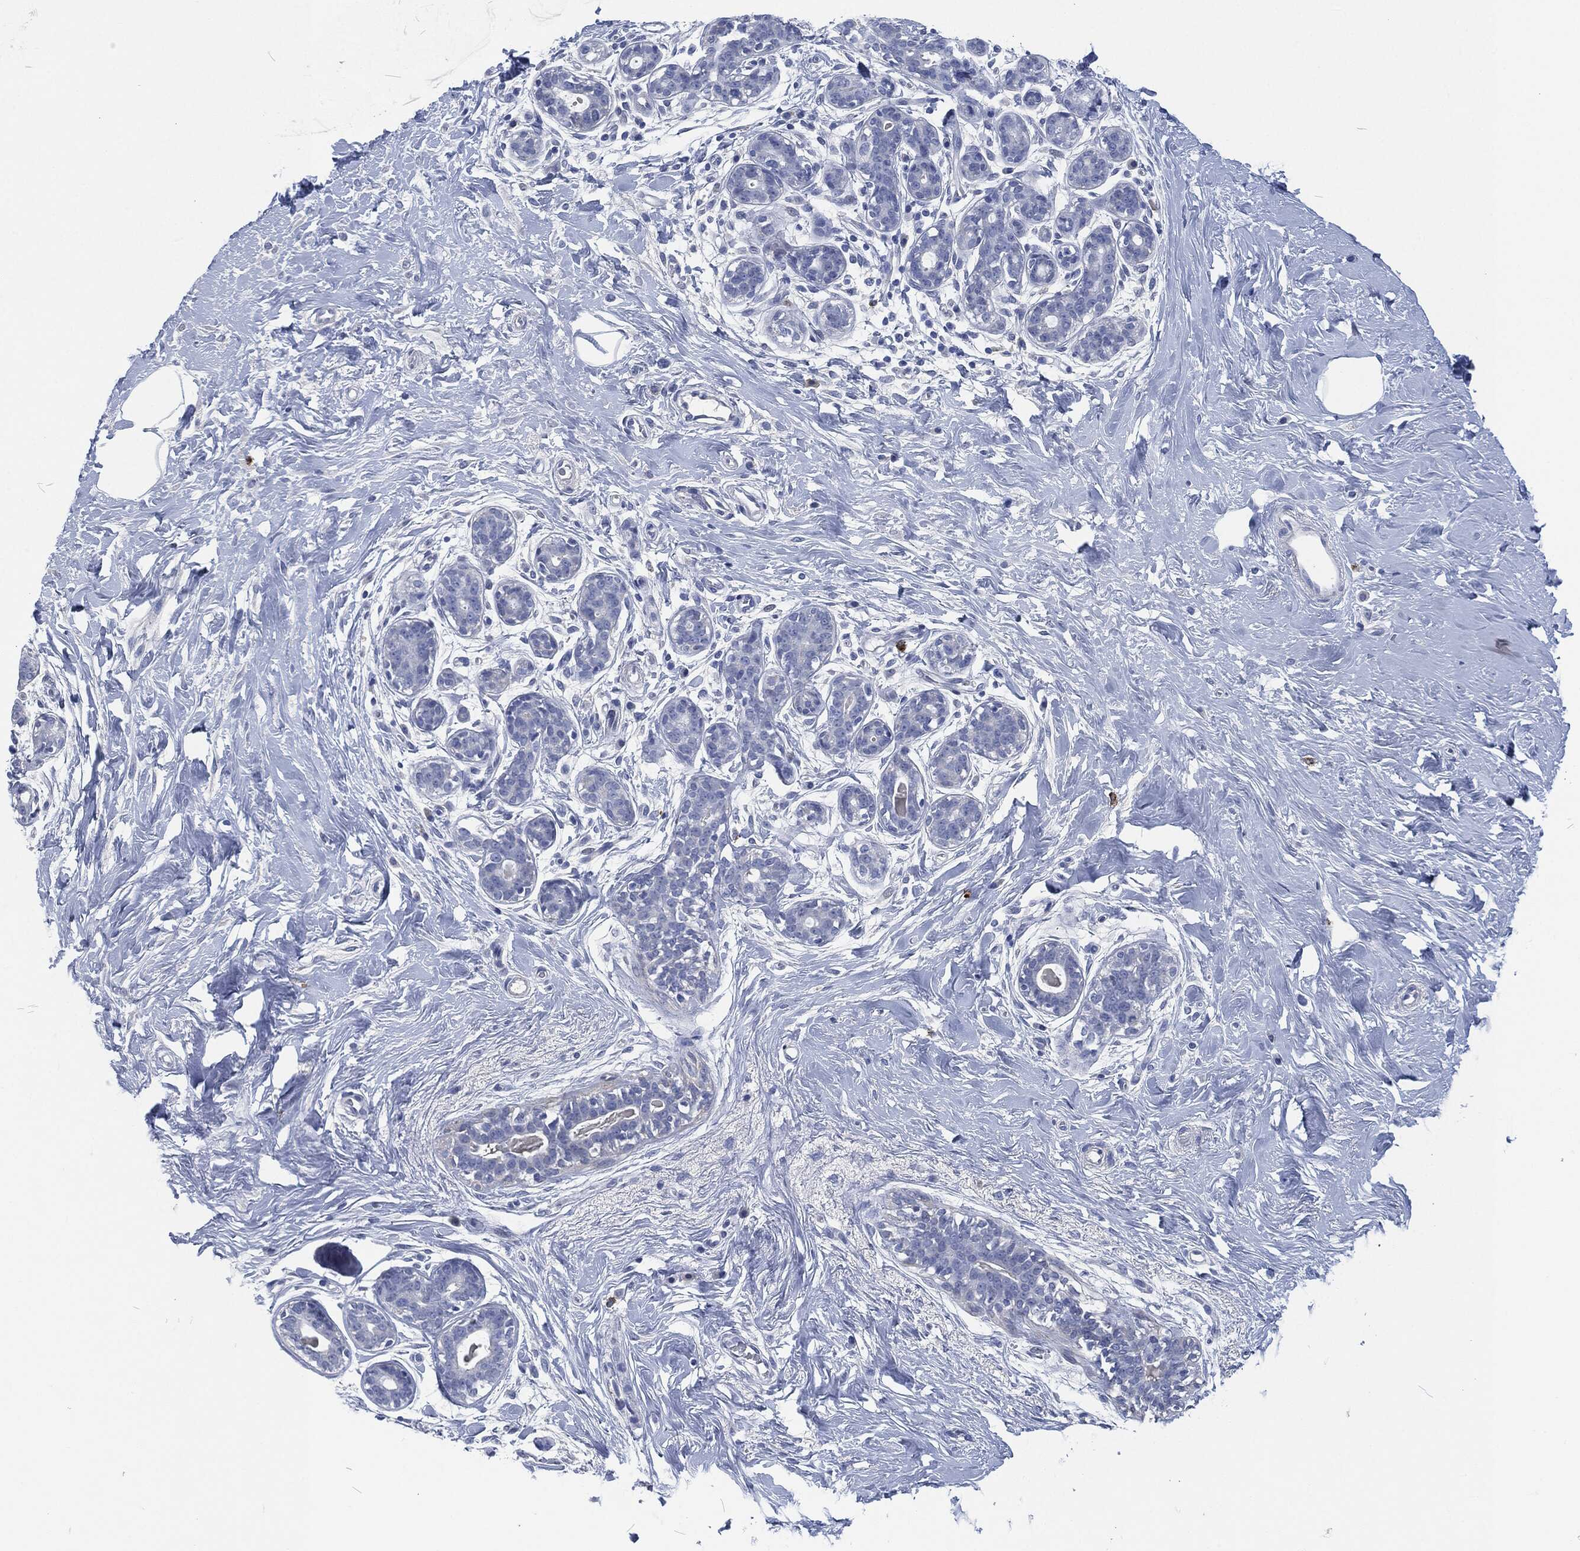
{"staining": {"intensity": "negative", "quantity": "none", "location": "none"}, "tissue": "breast", "cell_type": "Adipocytes", "image_type": "normal", "snomed": [{"axis": "morphology", "description": "Normal tissue, NOS"}, {"axis": "topography", "description": "Breast"}], "caption": "Micrograph shows no significant protein positivity in adipocytes of normal breast. (DAB (3,3'-diaminobenzidine) IHC visualized using brightfield microscopy, high magnification).", "gene": "MPO", "patient": {"sex": "female", "age": 43}}